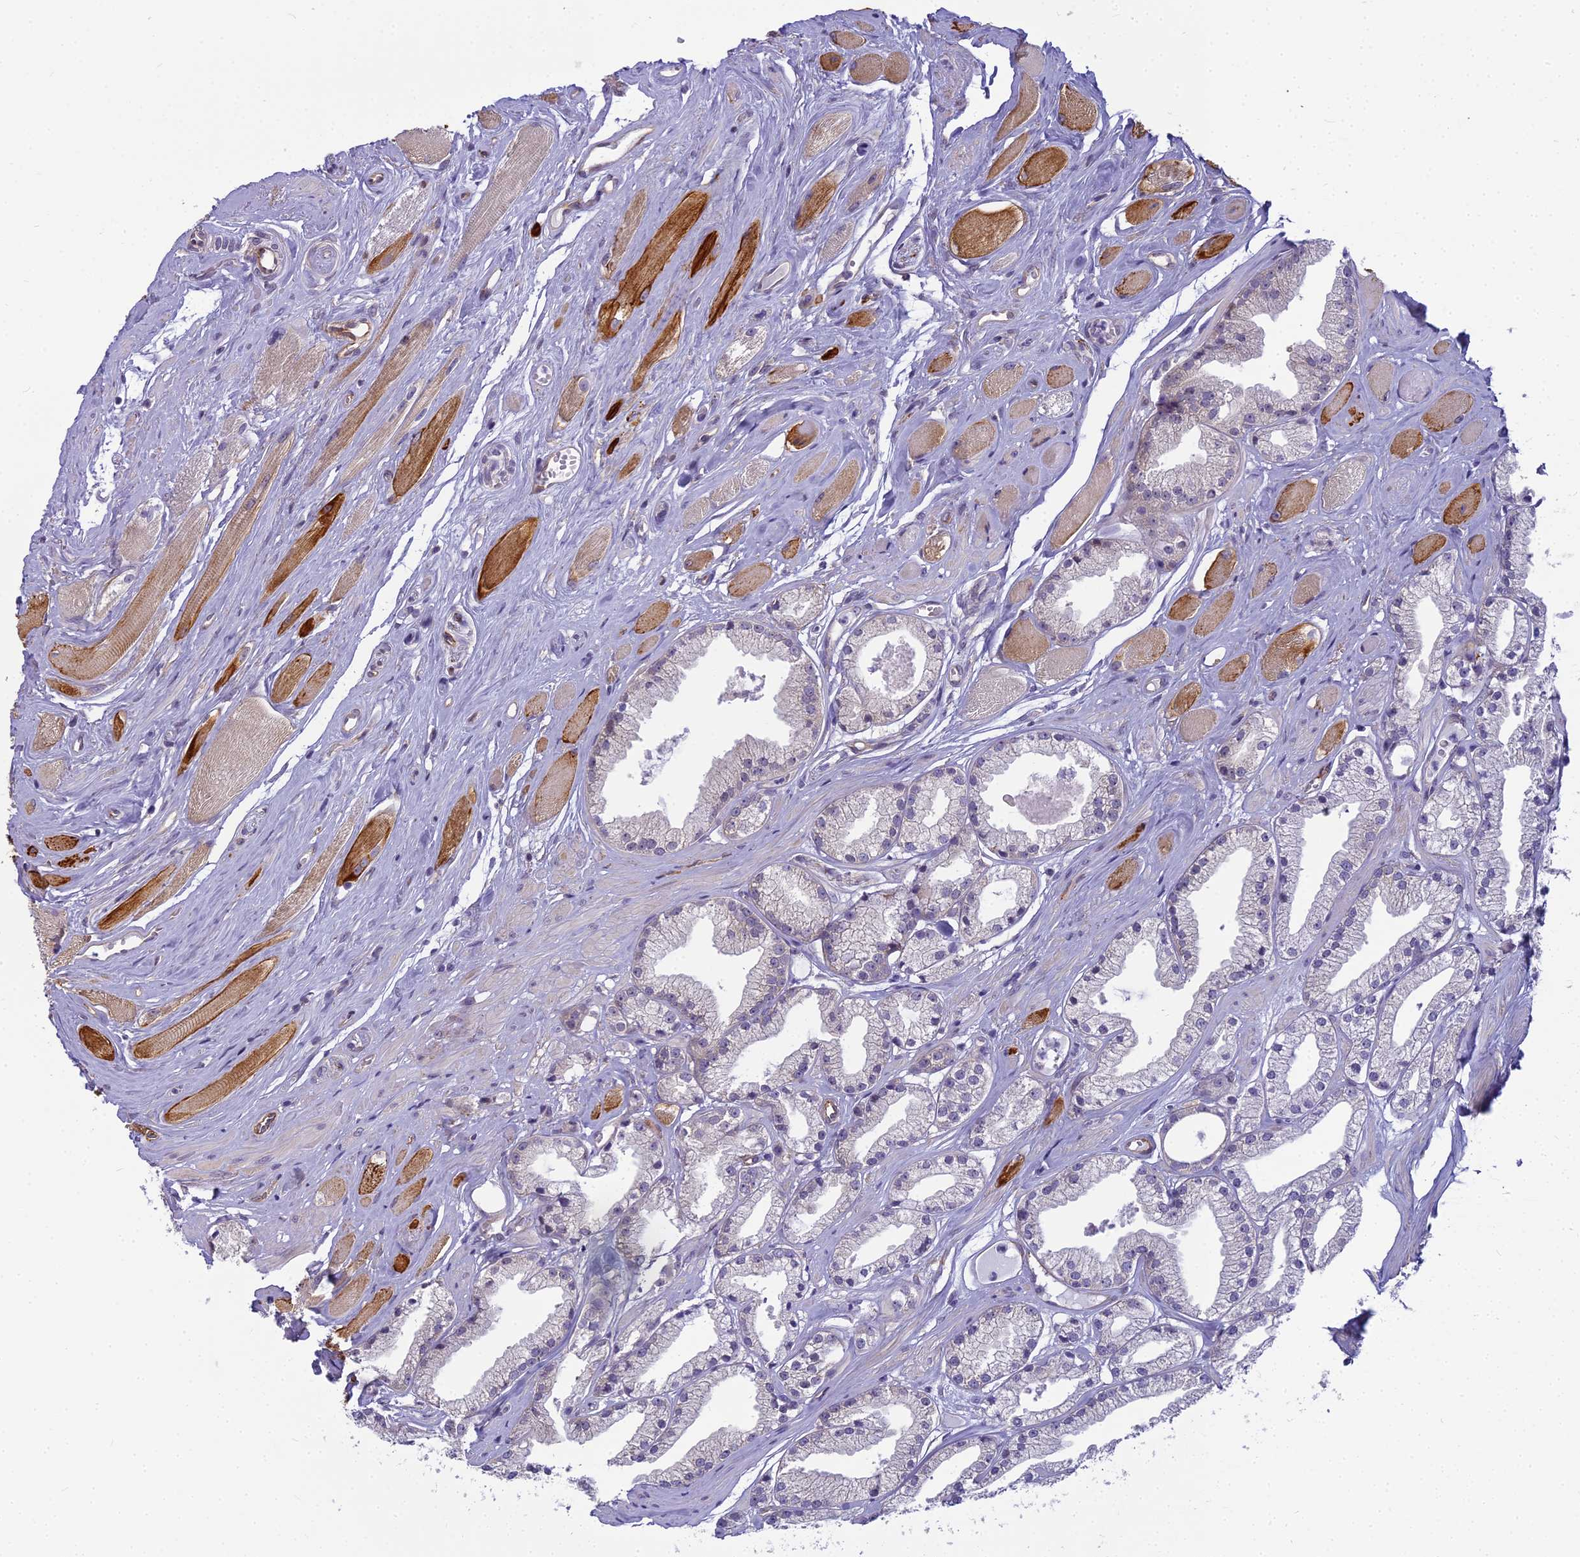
{"staining": {"intensity": "negative", "quantity": "none", "location": "none"}, "tissue": "prostate cancer", "cell_type": "Tumor cells", "image_type": "cancer", "snomed": [{"axis": "morphology", "description": "Adenocarcinoma, High grade"}, {"axis": "topography", "description": "Prostate"}], "caption": "DAB immunohistochemical staining of prostate cancer (high-grade adenocarcinoma) reveals no significant expression in tumor cells.", "gene": "RGL3", "patient": {"sex": "male", "age": 67}}